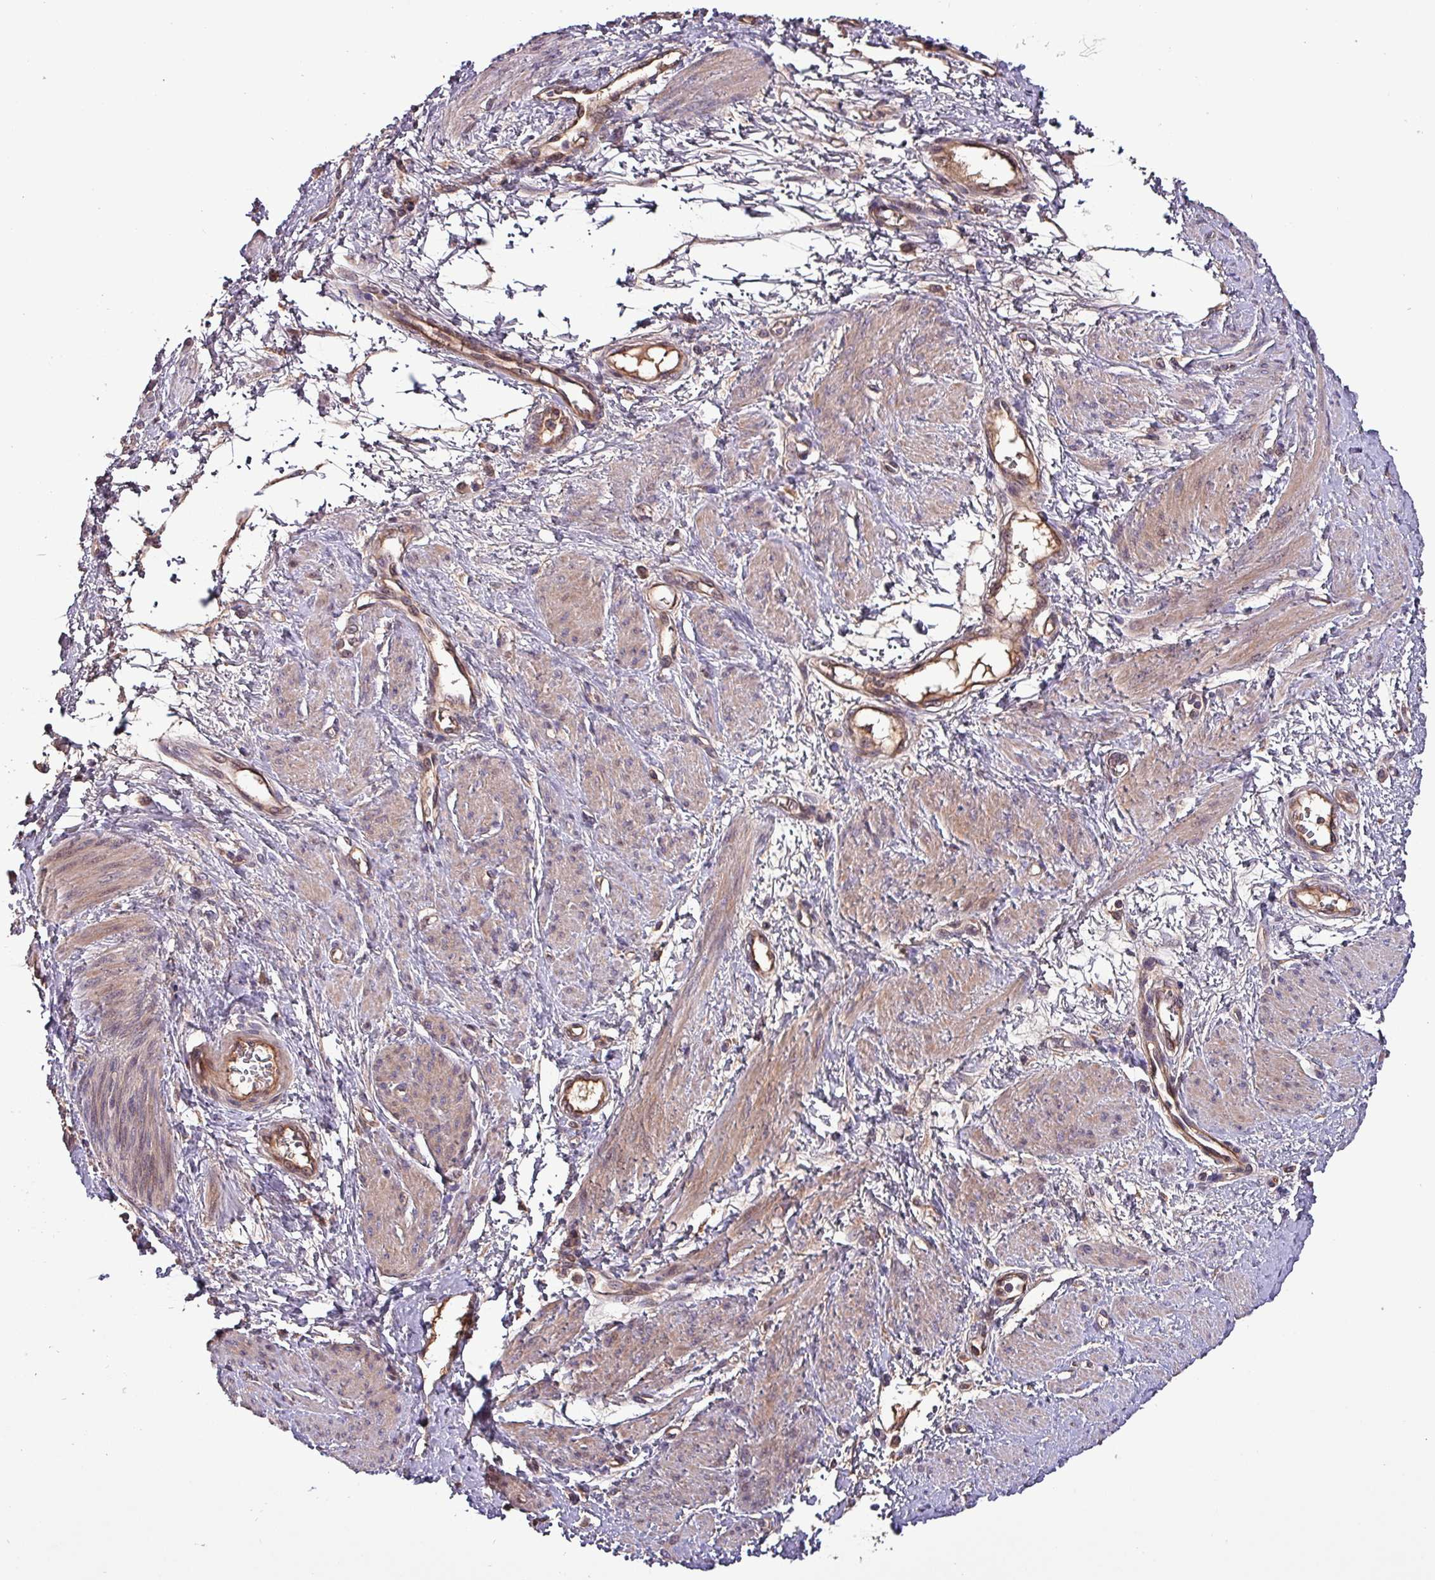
{"staining": {"intensity": "weak", "quantity": "25%-75%", "location": "cytoplasmic/membranous"}, "tissue": "smooth muscle", "cell_type": "Smooth muscle cells", "image_type": "normal", "snomed": [{"axis": "morphology", "description": "Normal tissue, NOS"}, {"axis": "topography", "description": "Smooth muscle"}, {"axis": "topography", "description": "Uterus"}], "caption": "Smooth muscle cells show low levels of weak cytoplasmic/membranous expression in approximately 25%-75% of cells in unremarkable human smooth muscle.", "gene": "PAFAH1B2", "patient": {"sex": "female", "age": 39}}